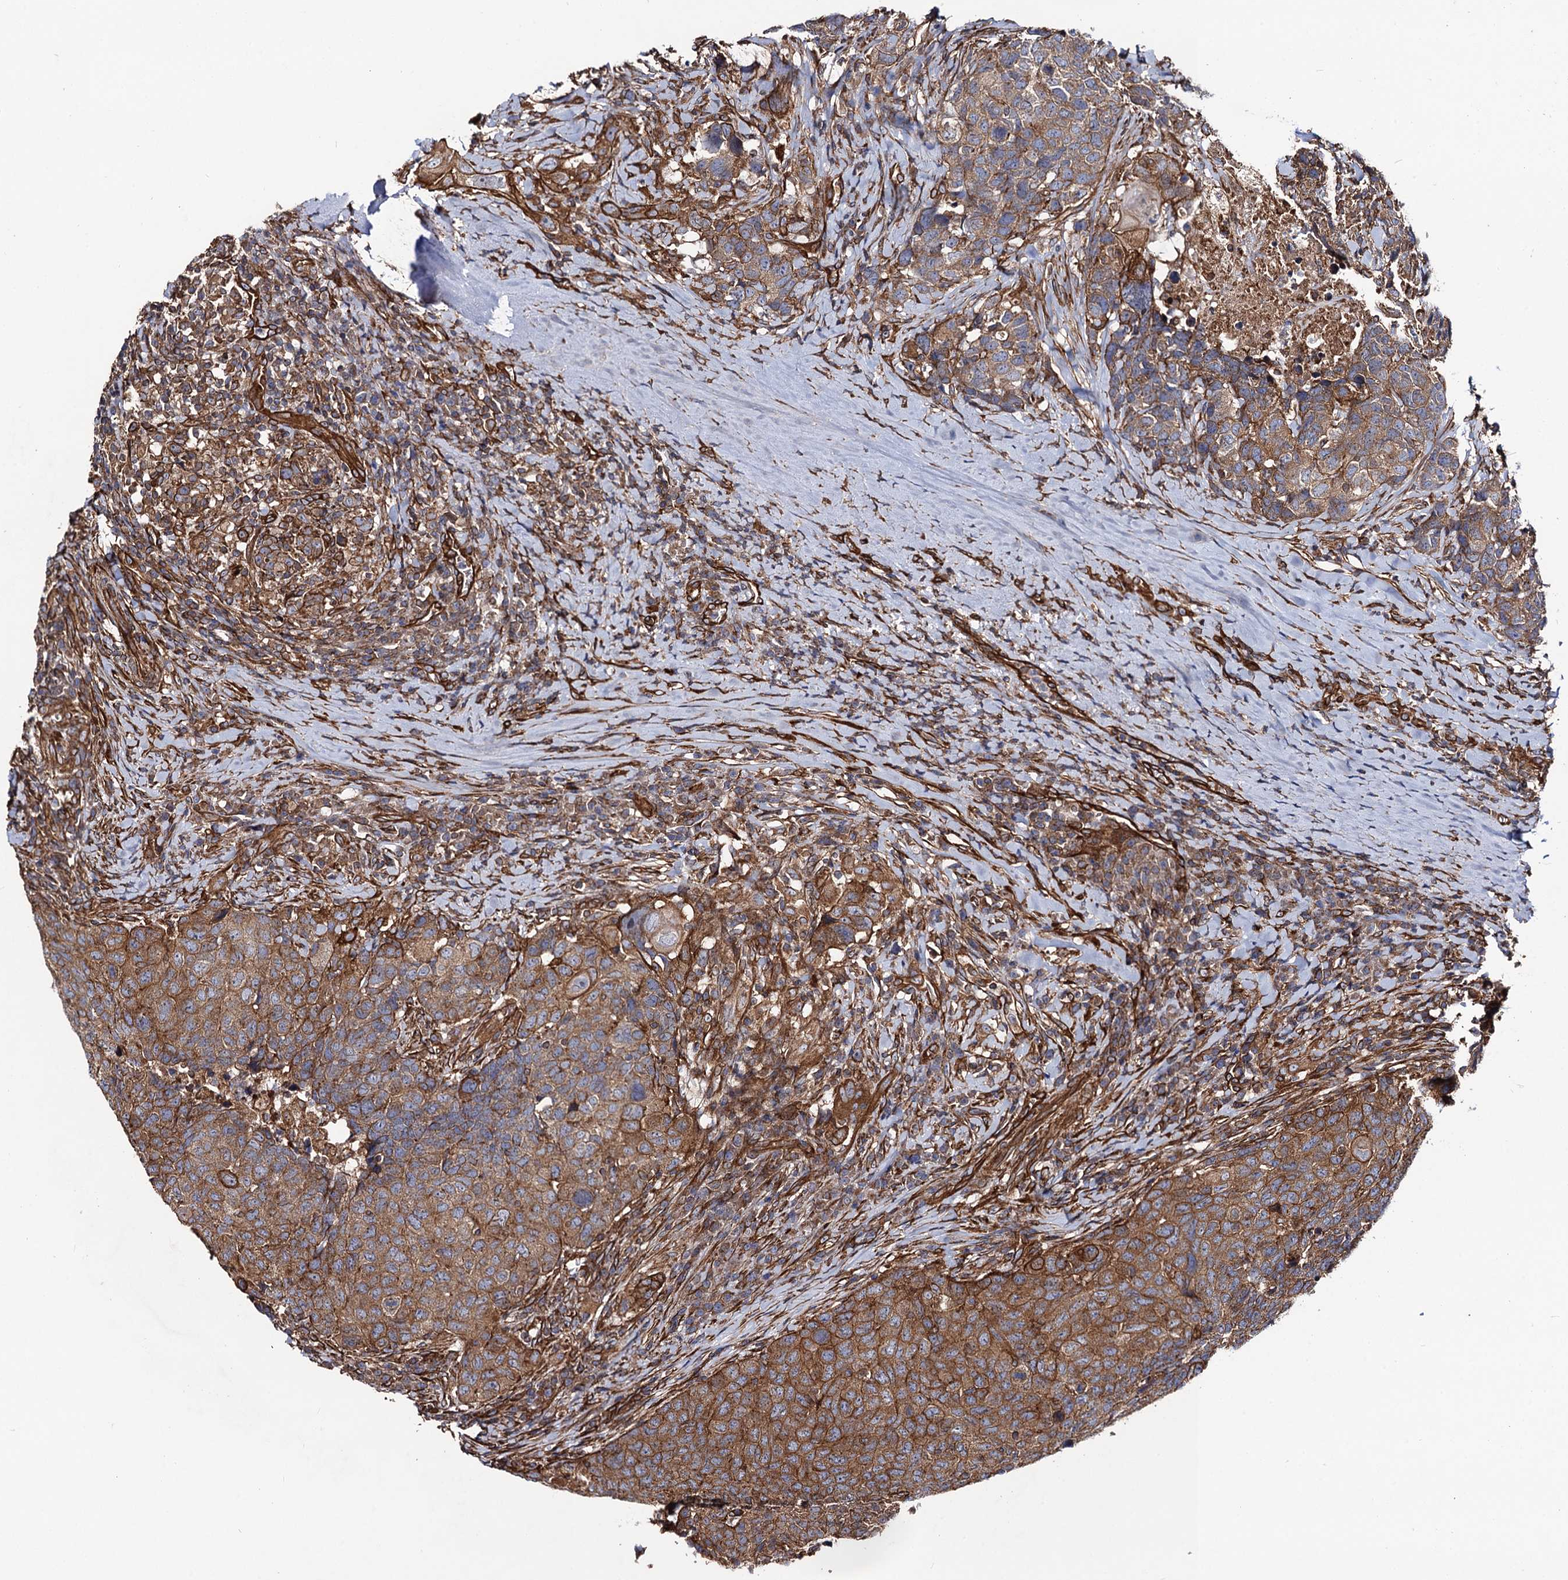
{"staining": {"intensity": "strong", "quantity": ">75%", "location": "cytoplasmic/membranous"}, "tissue": "head and neck cancer", "cell_type": "Tumor cells", "image_type": "cancer", "snomed": [{"axis": "morphology", "description": "Squamous cell carcinoma, NOS"}, {"axis": "topography", "description": "Head-Neck"}], "caption": "Brown immunohistochemical staining in human squamous cell carcinoma (head and neck) reveals strong cytoplasmic/membranous positivity in about >75% of tumor cells.", "gene": "CIP2A", "patient": {"sex": "male", "age": 66}}